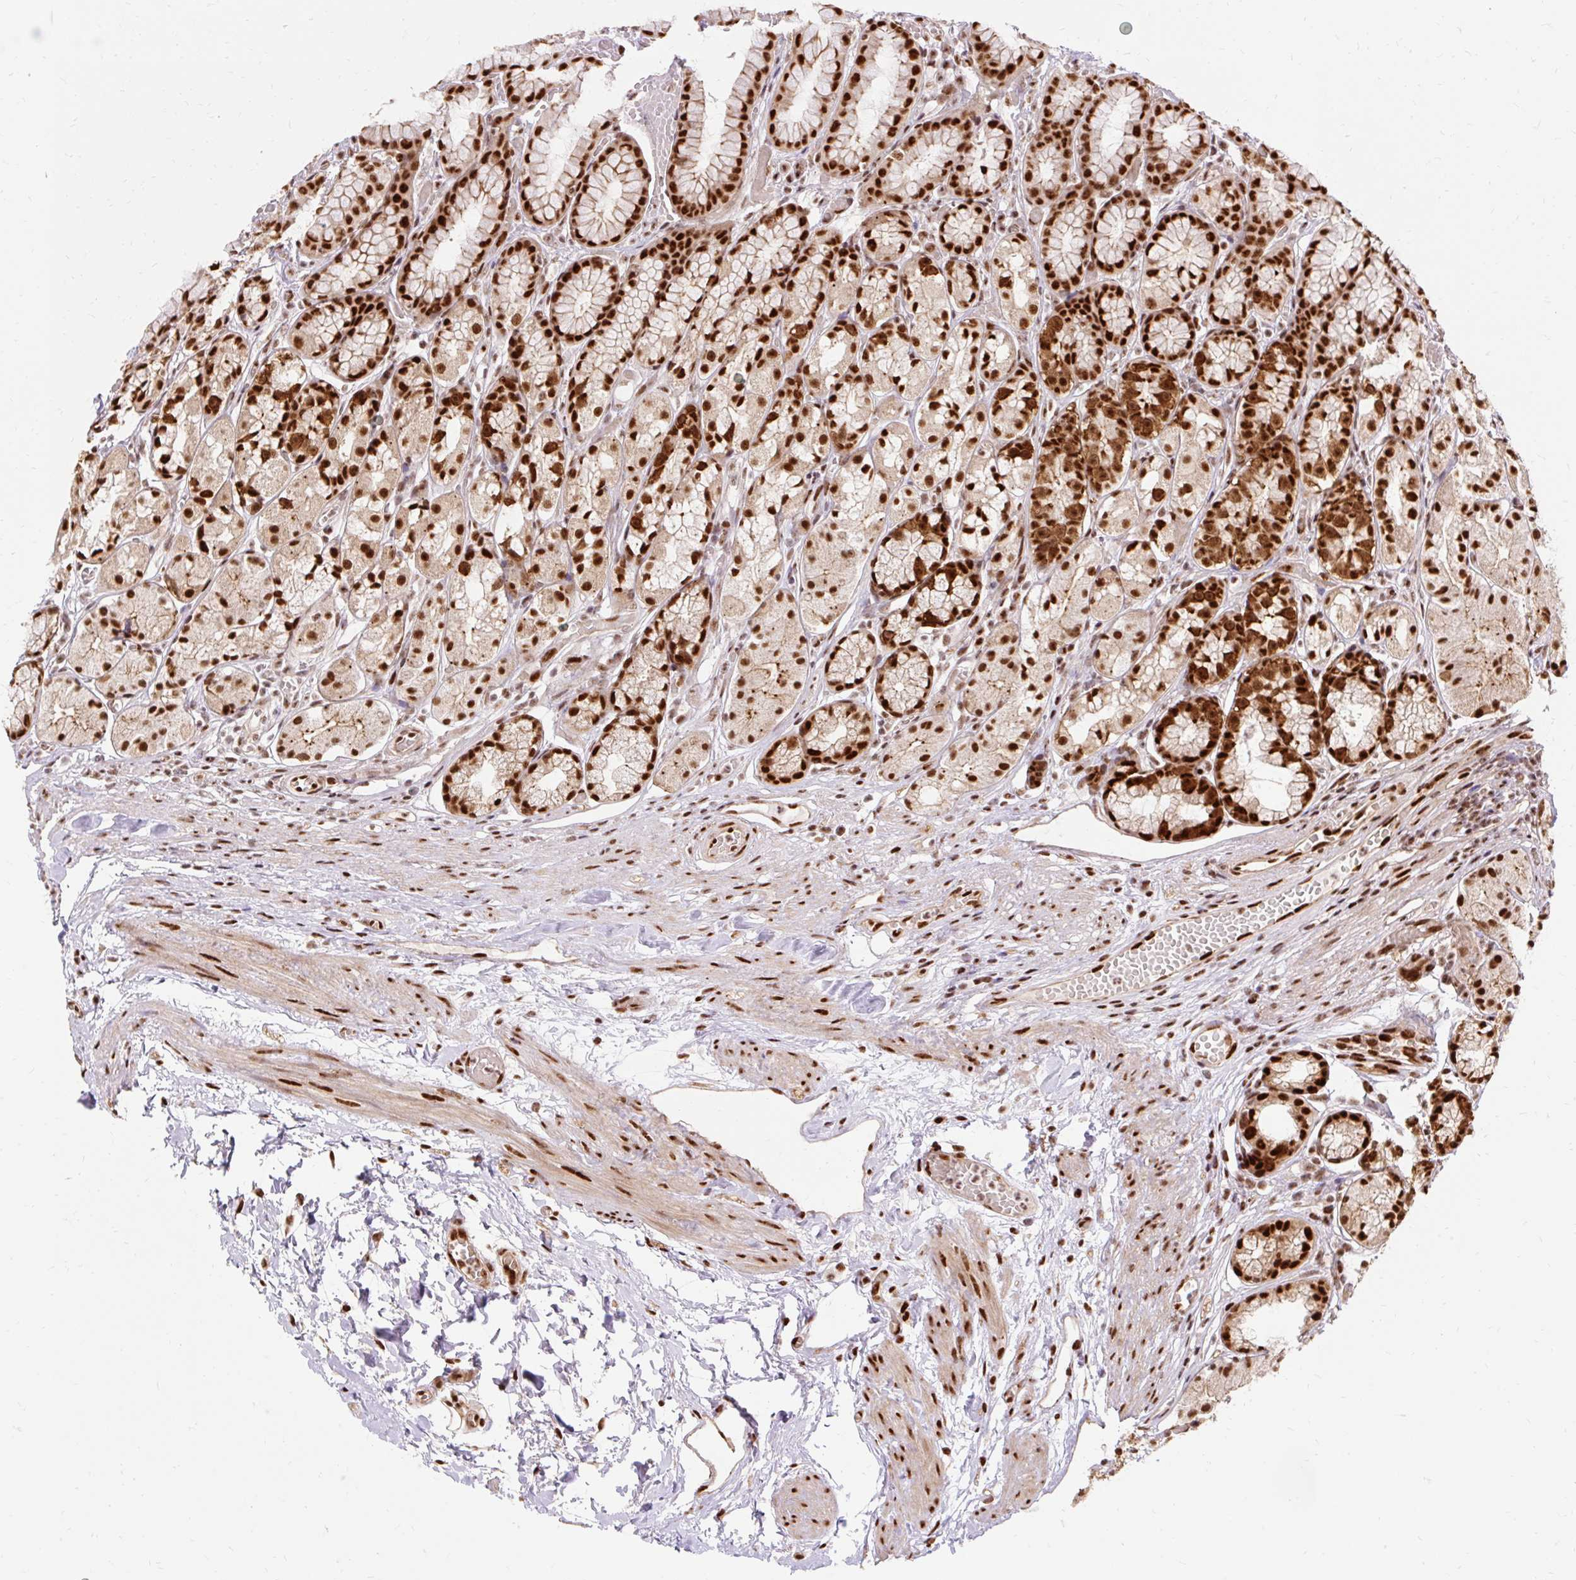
{"staining": {"intensity": "strong", "quantity": ">75%", "location": "nuclear"}, "tissue": "stomach", "cell_type": "Glandular cells", "image_type": "normal", "snomed": [{"axis": "morphology", "description": "Normal tissue, NOS"}, {"axis": "topography", "description": "Smooth muscle"}, {"axis": "topography", "description": "Stomach"}], "caption": "Glandular cells show strong nuclear expression in about >75% of cells in unremarkable stomach. The staining is performed using DAB (3,3'-diaminobenzidine) brown chromogen to label protein expression. The nuclei are counter-stained blue using hematoxylin.", "gene": "MECOM", "patient": {"sex": "male", "age": 70}}